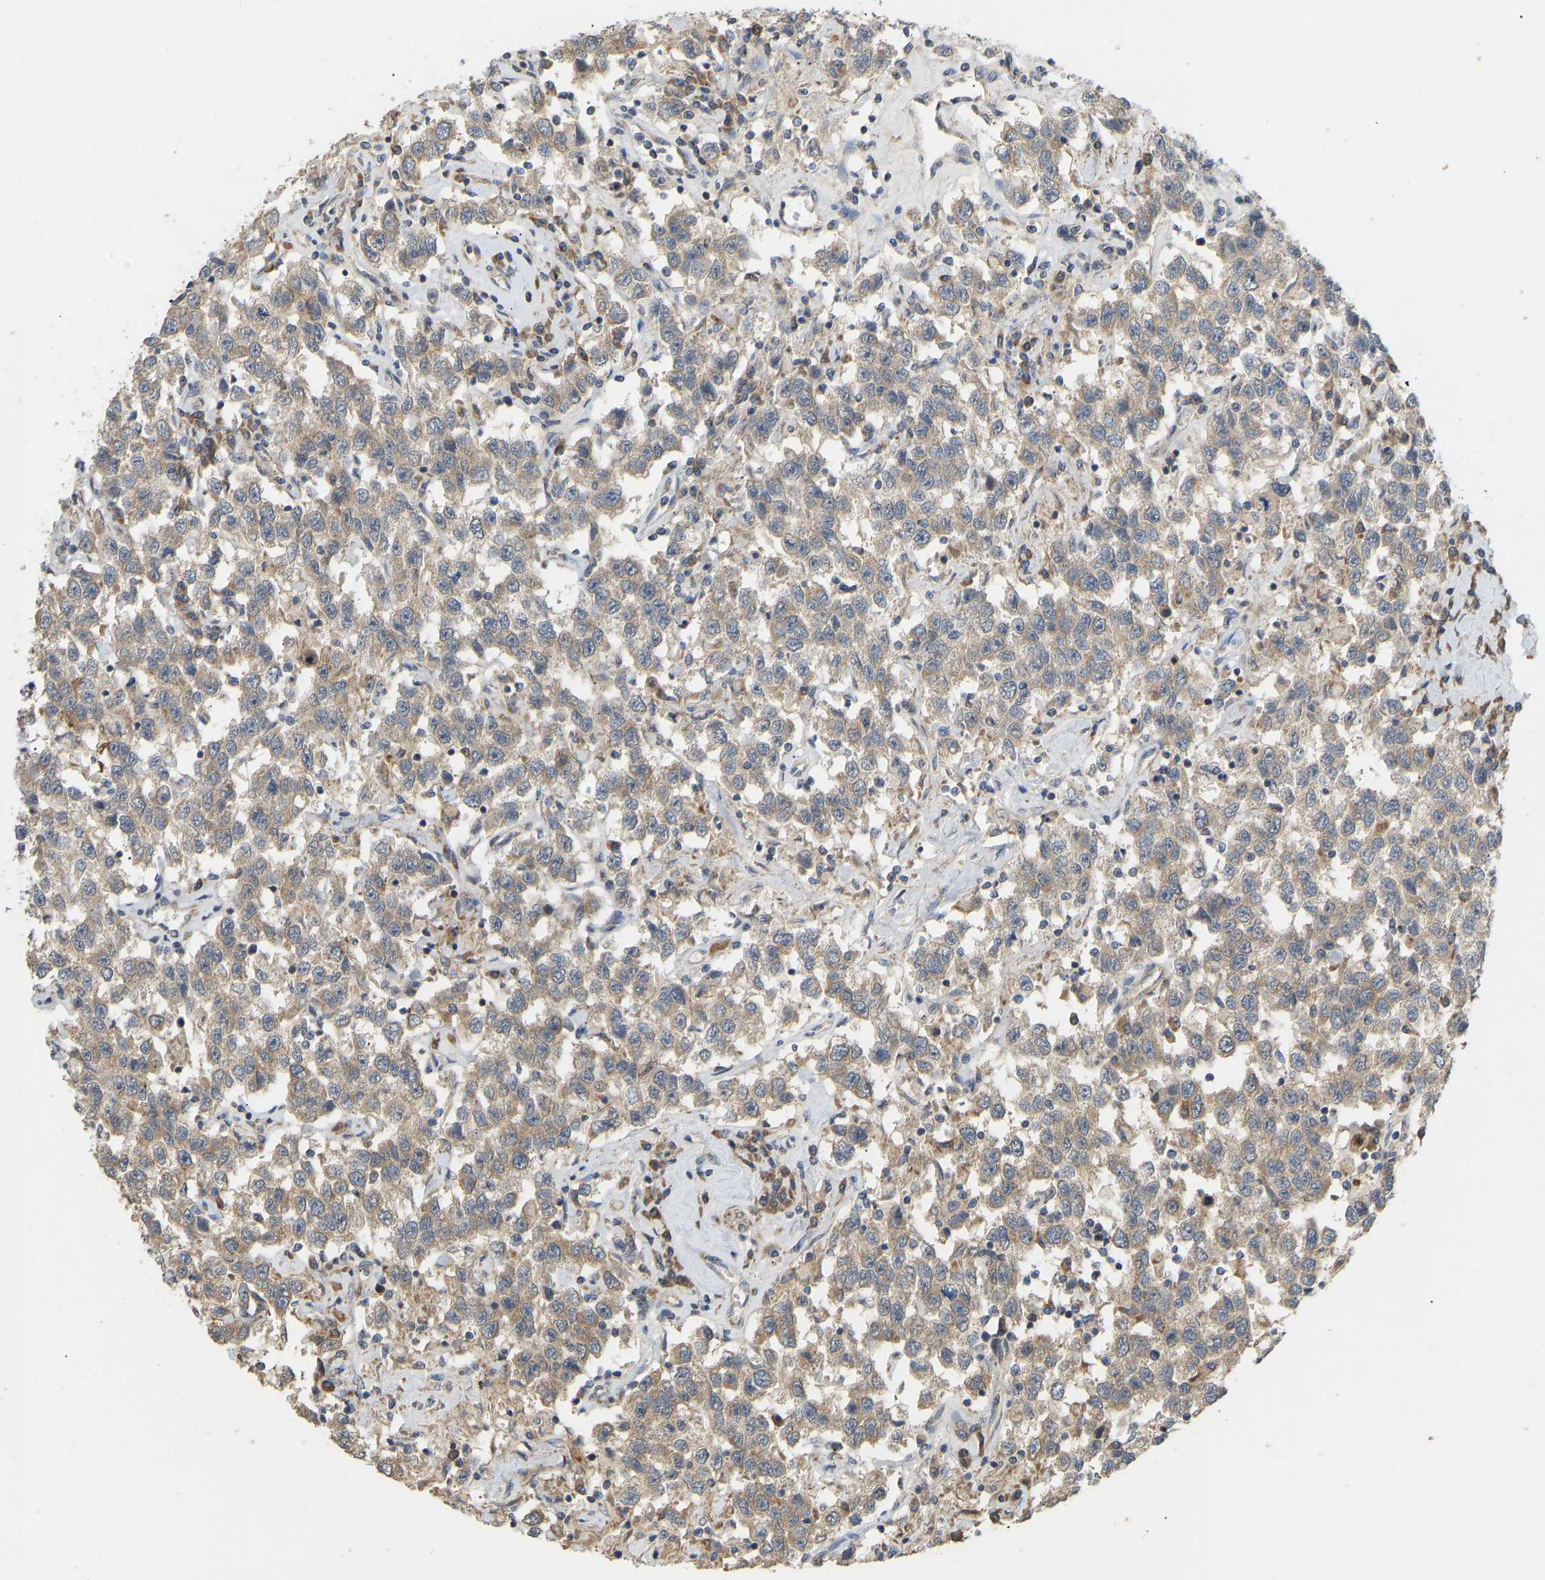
{"staining": {"intensity": "weak", "quantity": ">75%", "location": "cytoplasmic/membranous"}, "tissue": "testis cancer", "cell_type": "Tumor cells", "image_type": "cancer", "snomed": [{"axis": "morphology", "description": "Seminoma, NOS"}, {"axis": "topography", "description": "Testis"}], "caption": "Brown immunohistochemical staining in testis cancer (seminoma) reveals weak cytoplasmic/membranous staining in approximately >75% of tumor cells.", "gene": "HACD2", "patient": {"sex": "male", "age": 32}}